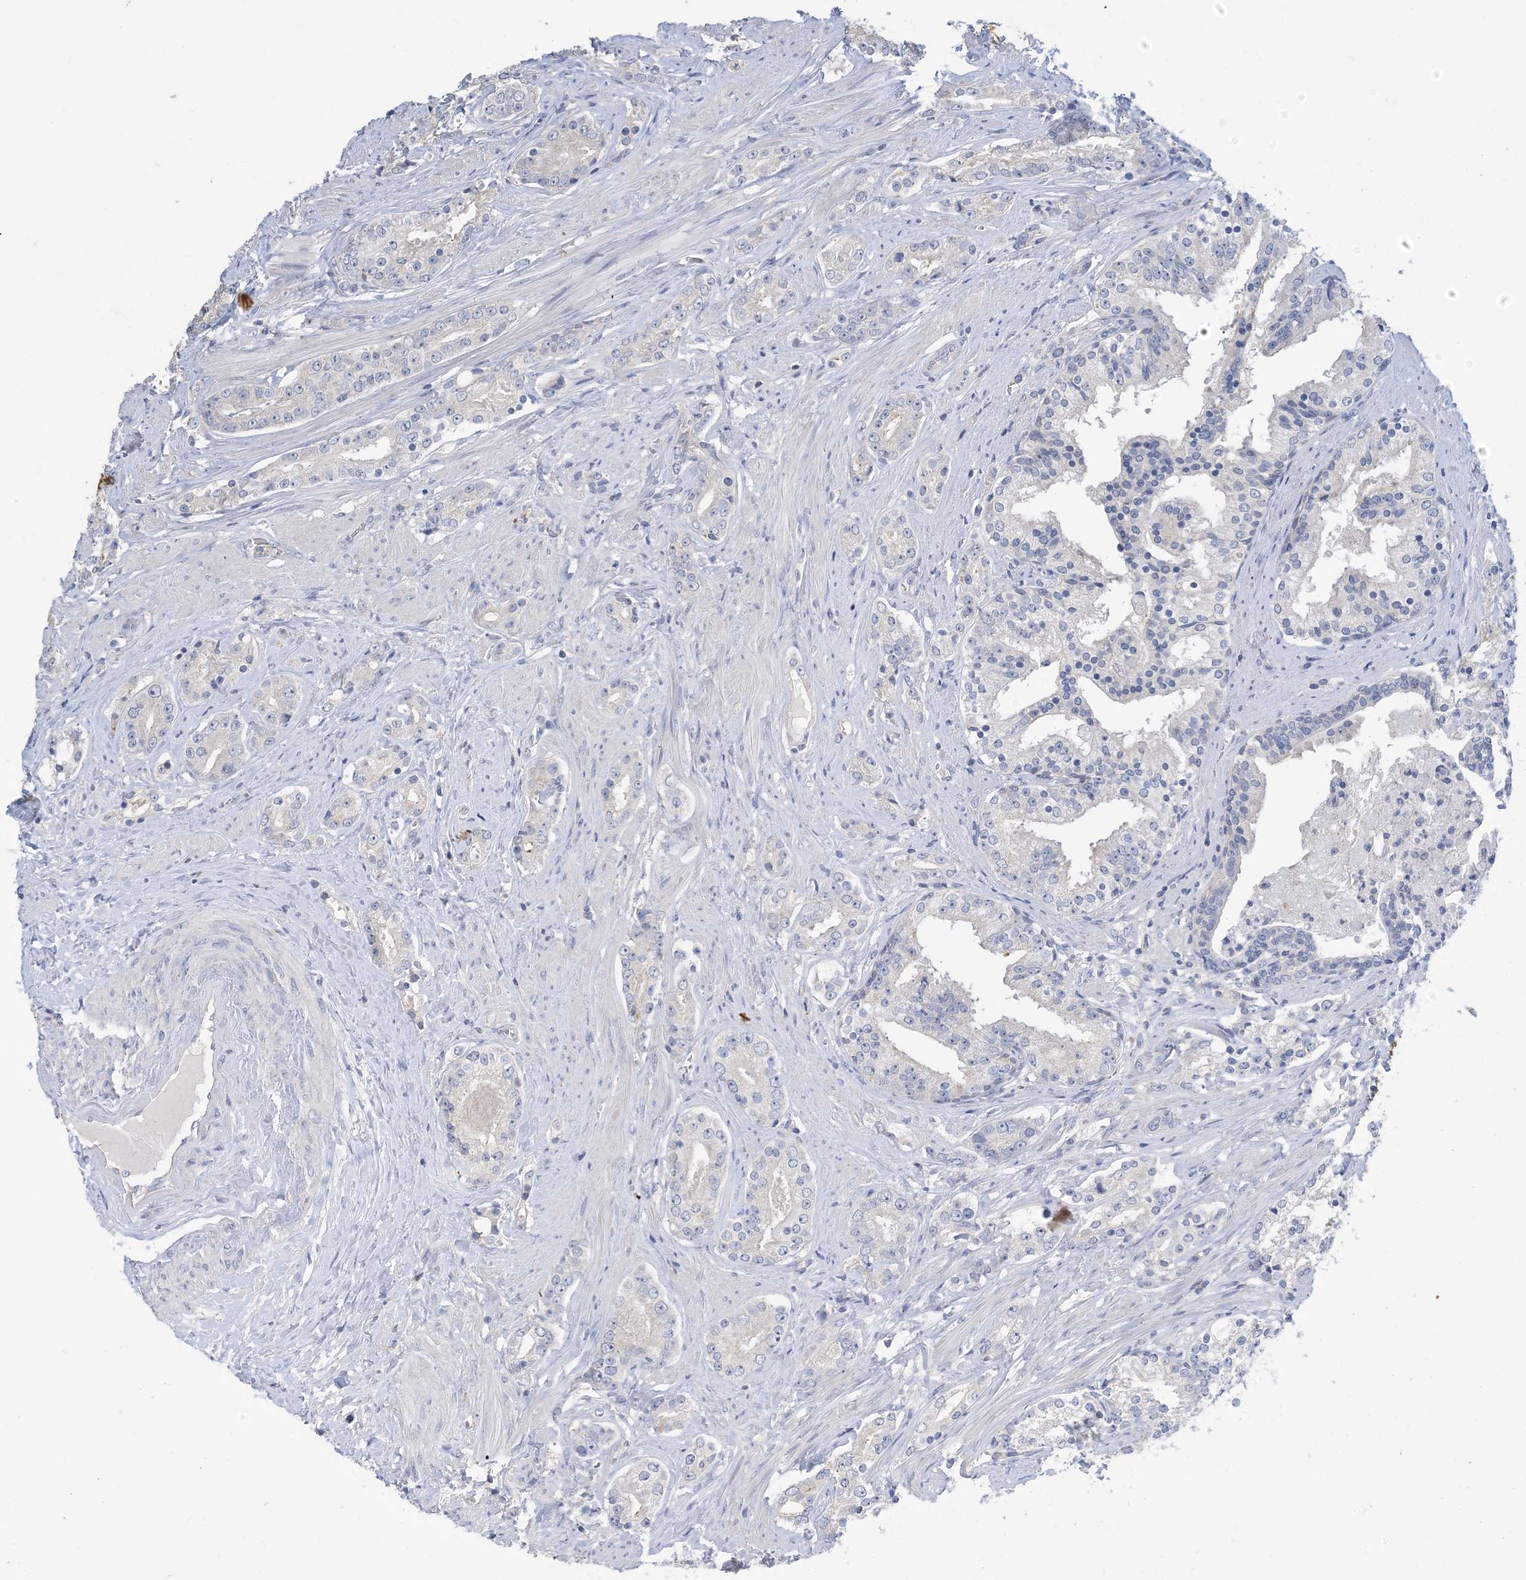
{"staining": {"intensity": "negative", "quantity": "none", "location": "none"}, "tissue": "prostate cancer", "cell_type": "Tumor cells", "image_type": "cancer", "snomed": [{"axis": "morphology", "description": "Adenocarcinoma, High grade"}, {"axis": "topography", "description": "Prostate"}], "caption": "DAB immunohistochemical staining of prostate adenocarcinoma (high-grade) exhibits no significant staining in tumor cells.", "gene": "KPRP", "patient": {"sex": "male", "age": 58}}